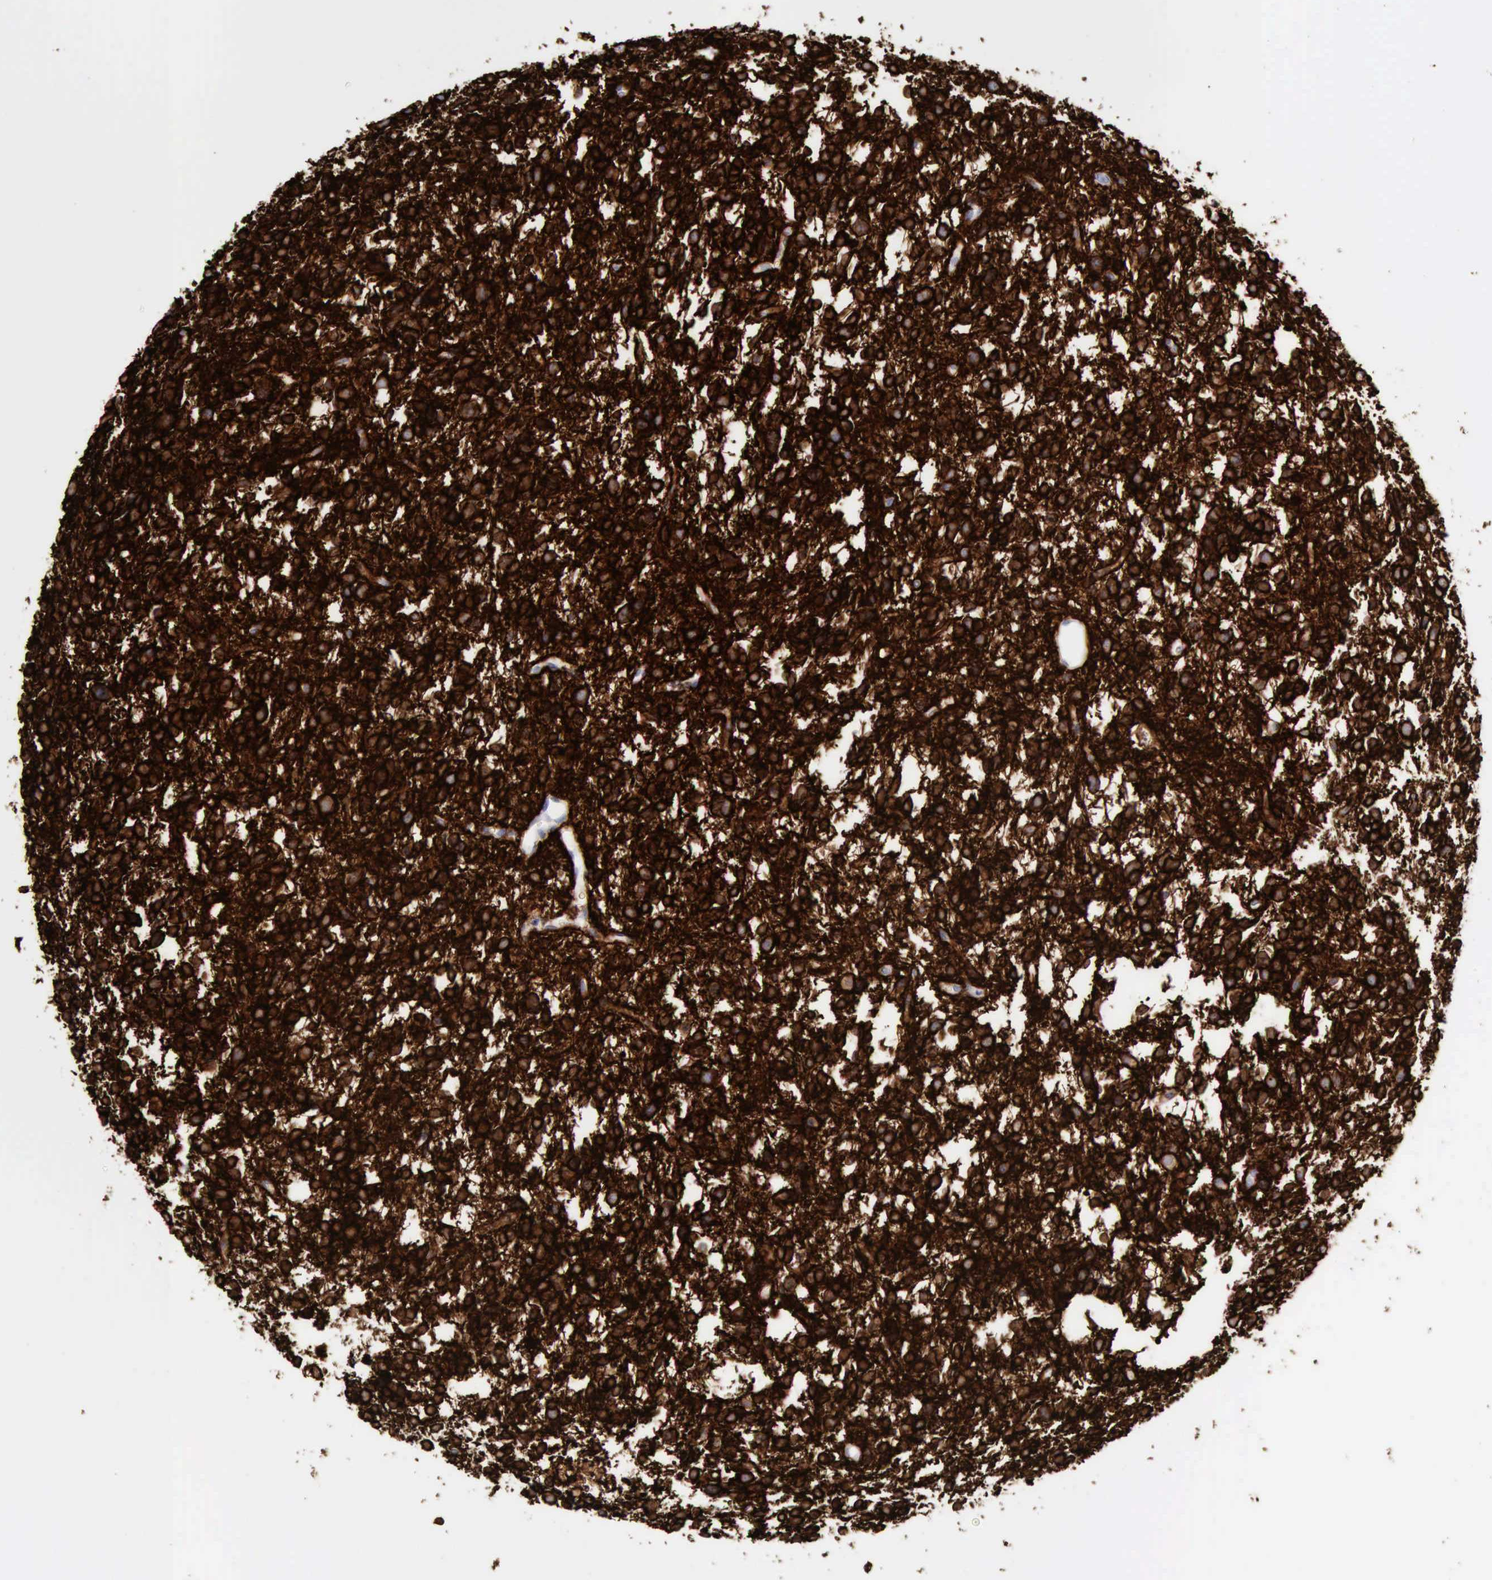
{"staining": {"intensity": "strong", "quantity": ">75%", "location": "cytoplasmic/membranous"}, "tissue": "glioma", "cell_type": "Tumor cells", "image_type": "cancer", "snomed": [{"axis": "morphology", "description": "Glioma, malignant, Low grade"}, {"axis": "topography", "description": "Brain"}], "caption": "Immunohistochemistry of human glioma shows high levels of strong cytoplasmic/membranous positivity in approximately >75% of tumor cells.", "gene": "NCAM1", "patient": {"sex": "female", "age": 36}}